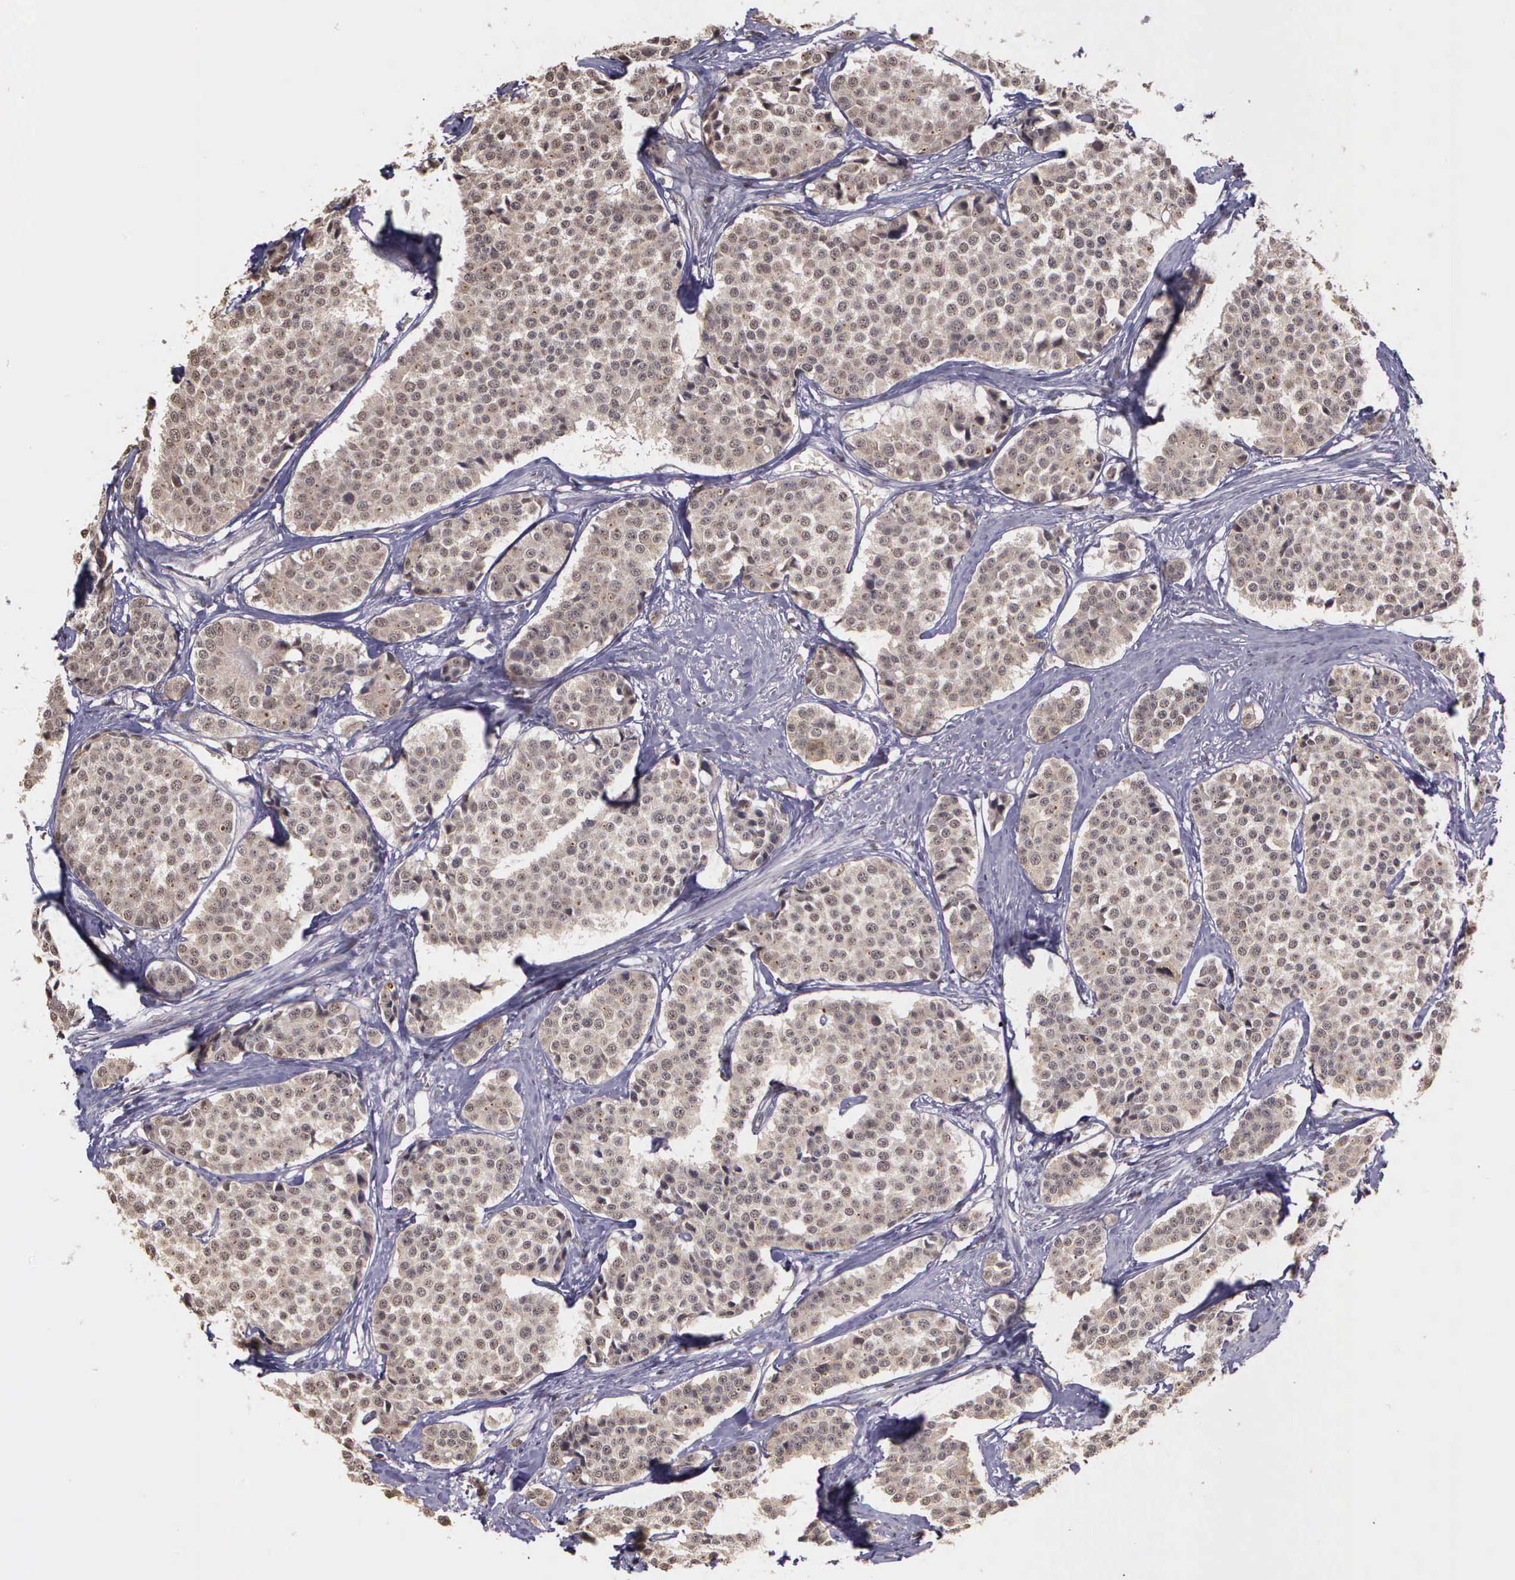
{"staining": {"intensity": "negative", "quantity": "none", "location": "none"}, "tissue": "carcinoid", "cell_type": "Tumor cells", "image_type": "cancer", "snomed": [{"axis": "morphology", "description": "Carcinoid, malignant, NOS"}, {"axis": "topography", "description": "Small intestine"}], "caption": "The micrograph demonstrates no staining of tumor cells in carcinoid (malignant).", "gene": "ARMCX5", "patient": {"sex": "male", "age": 60}}